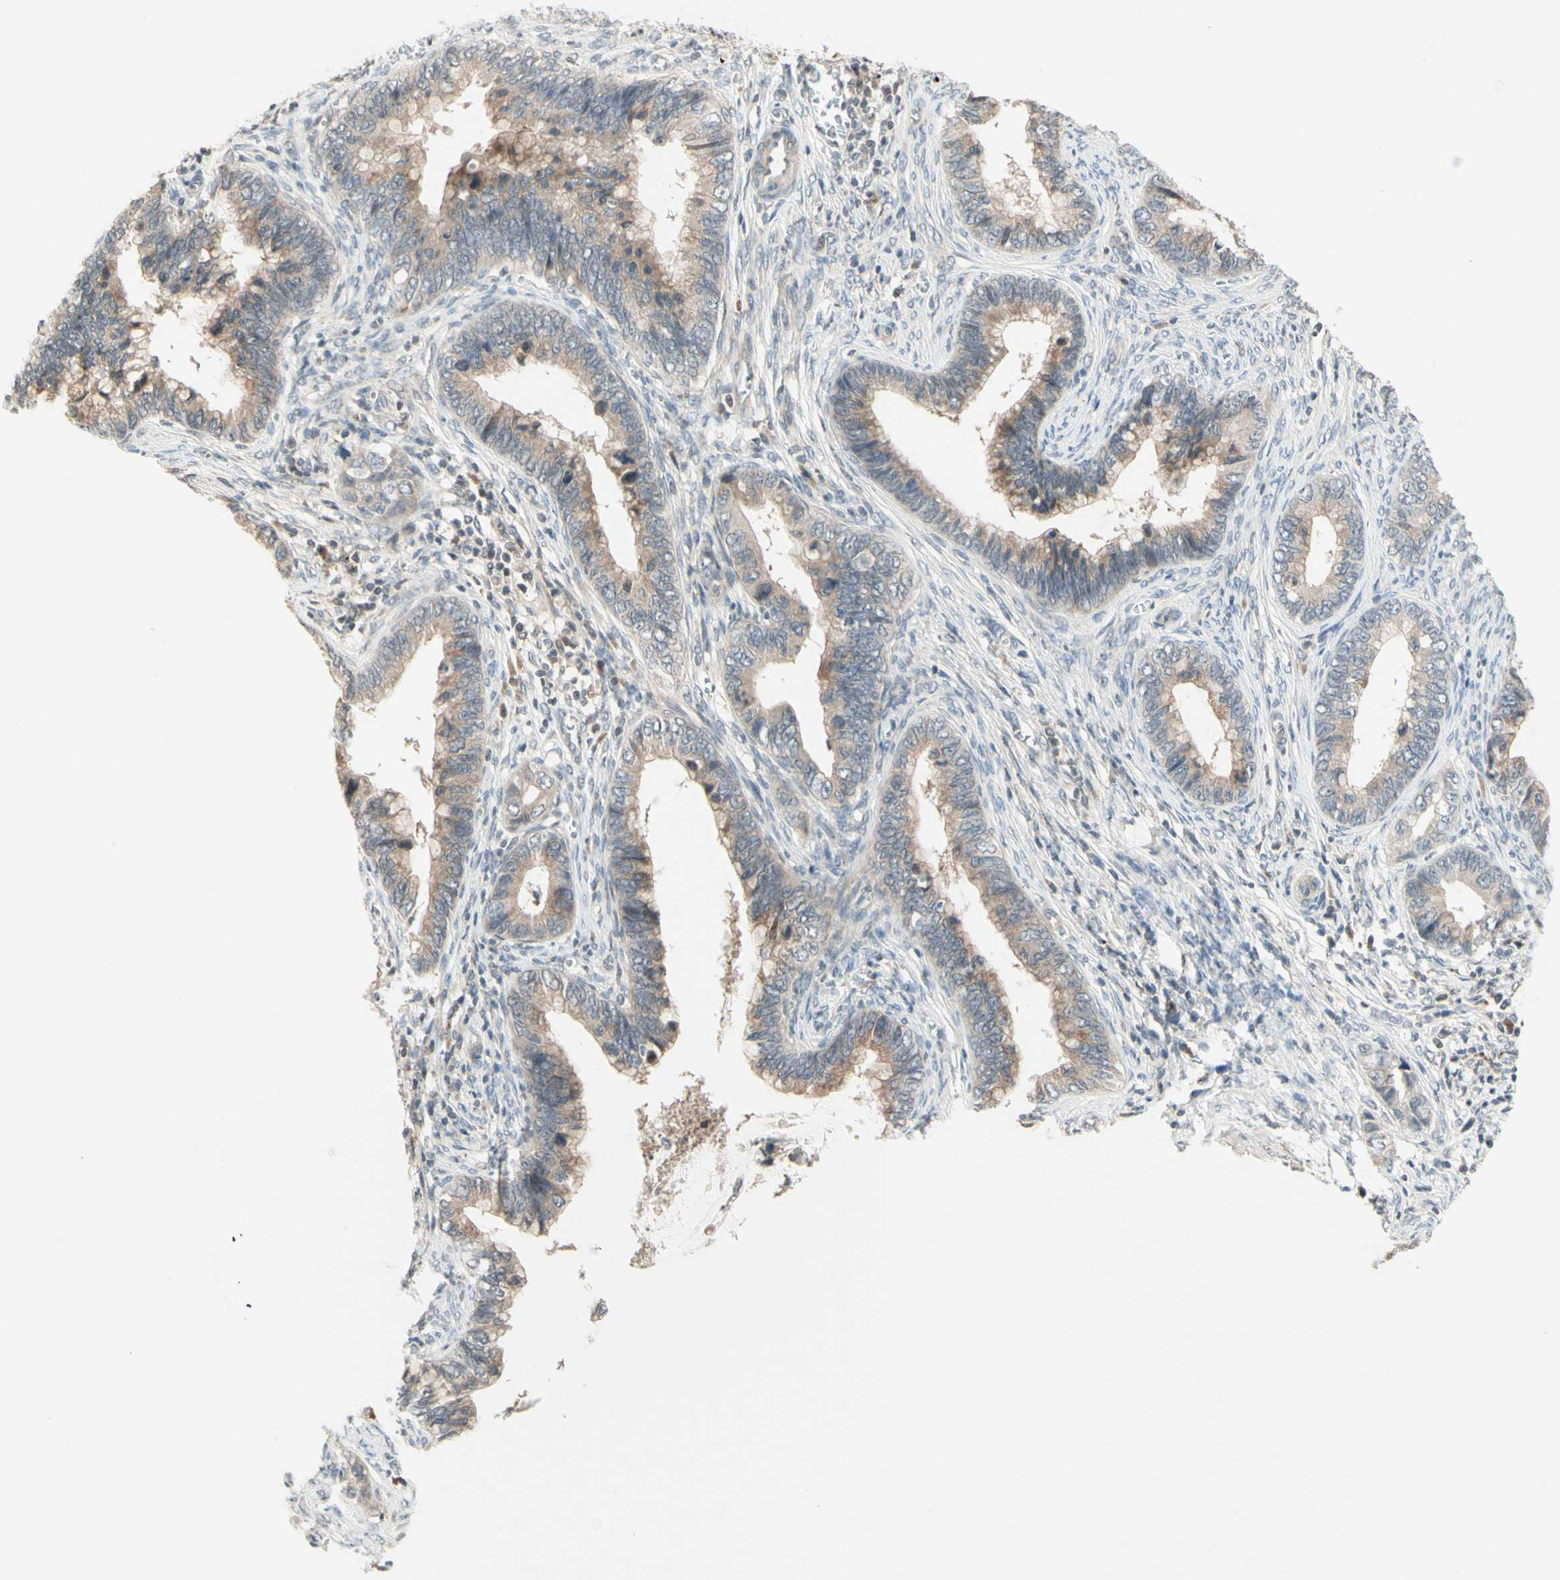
{"staining": {"intensity": "weak", "quantity": ">75%", "location": "cytoplasmic/membranous"}, "tissue": "cervical cancer", "cell_type": "Tumor cells", "image_type": "cancer", "snomed": [{"axis": "morphology", "description": "Adenocarcinoma, NOS"}, {"axis": "topography", "description": "Cervix"}], "caption": "Cervical cancer tissue exhibits weak cytoplasmic/membranous expression in approximately >75% of tumor cells", "gene": "ZW10", "patient": {"sex": "female", "age": 44}}